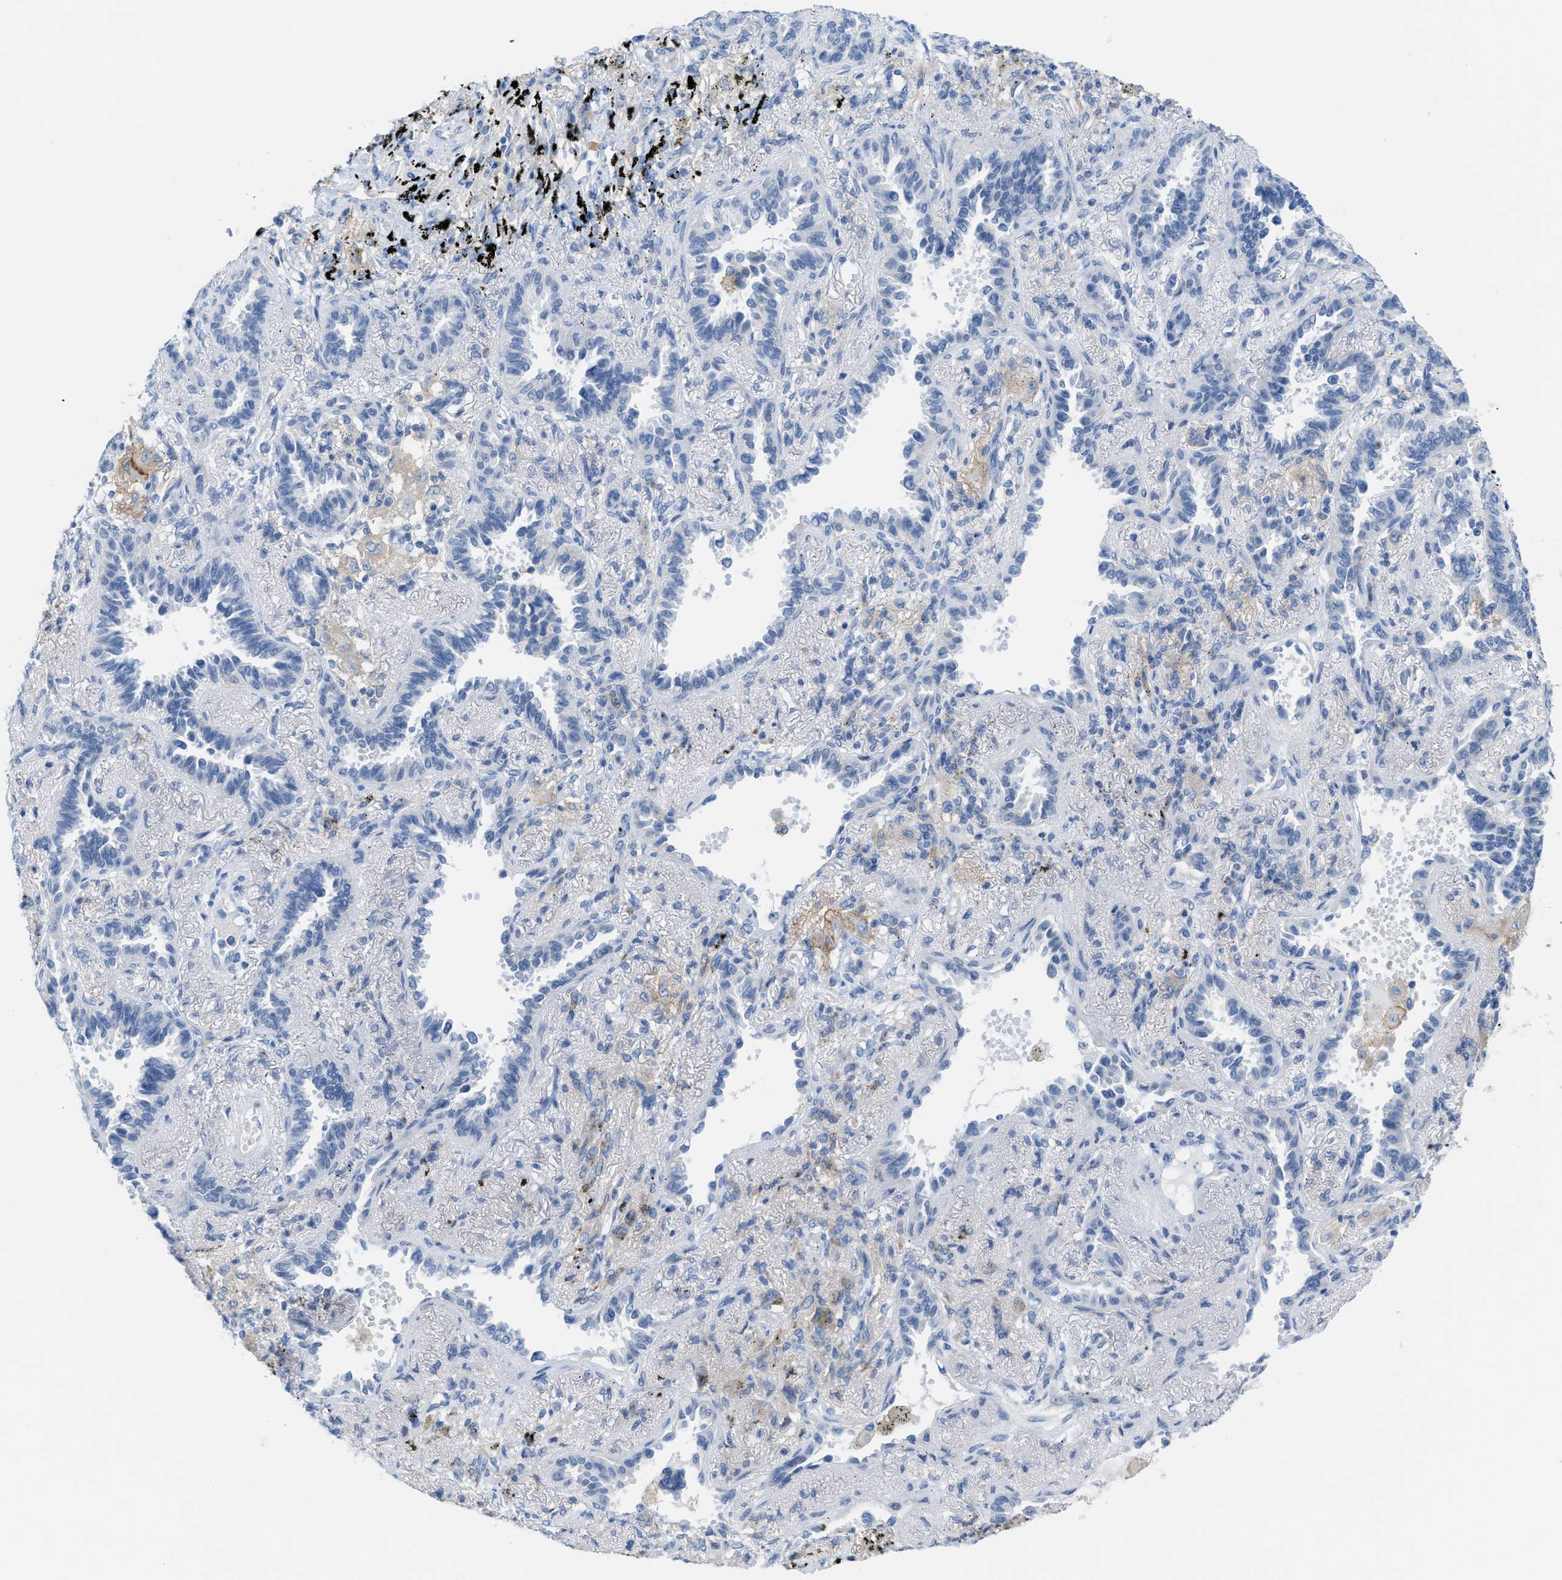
{"staining": {"intensity": "negative", "quantity": "none", "location": "none"}, "tissue": "lung cancer", "cell_type": "Tumor cells", "image_type": "cancer", "snomed": [{"axis": "morphology", "description": "Adenocarcinoma, NOS"}, {"axis": "topography", "description": "Lung"}], "caption": "Histopathology image shows no significant protein staining in tumor cells of lung adenocarcinoma.", "gene": "SLC3A2", "patient": {"sex": "male", "age": 59}}